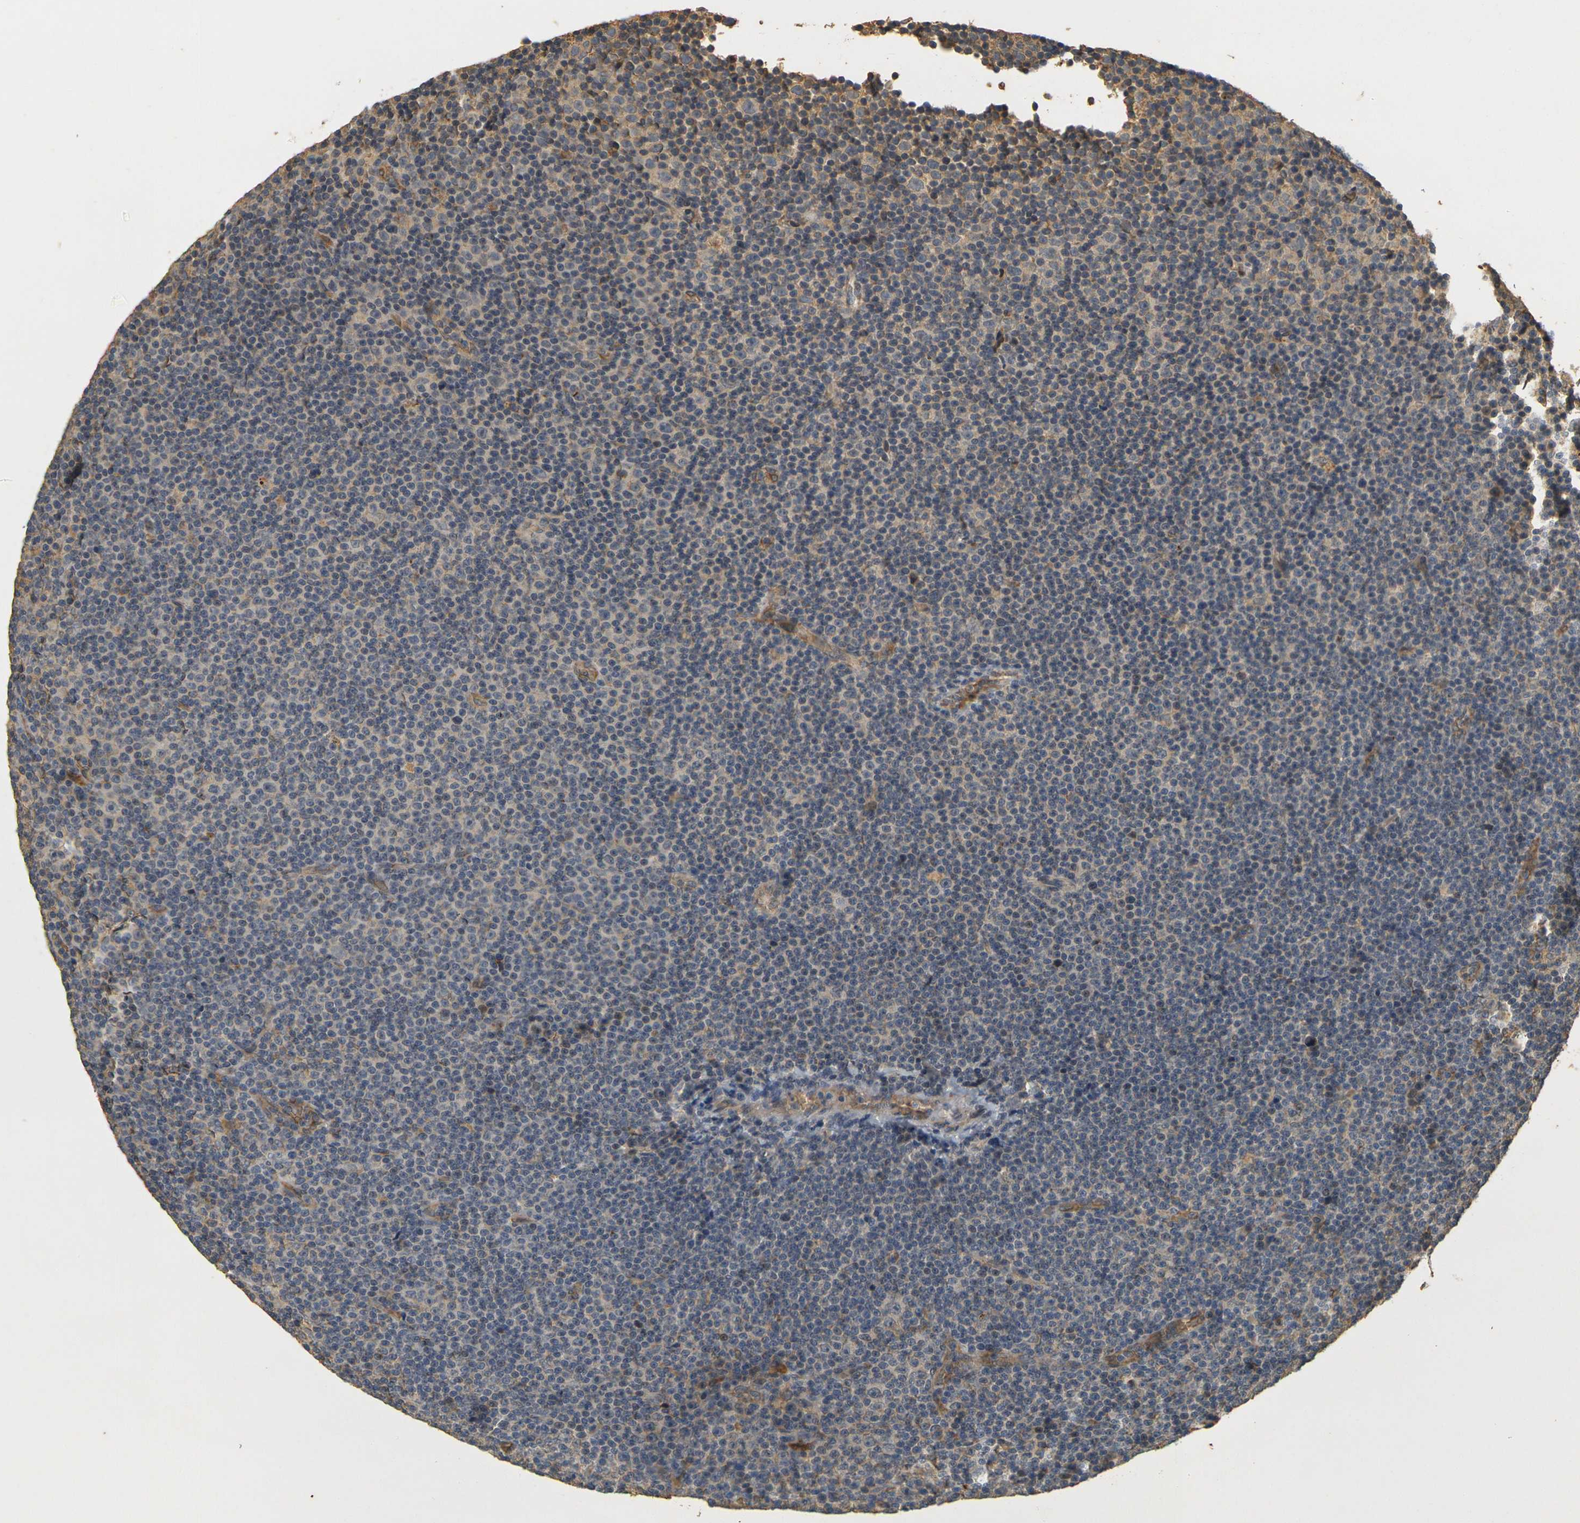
{"staining": {"intensity": "weak", "quantity": "<25%", "location": "cytoplasmic/membranous"}, "tissue": "lymphoma", "cell_type": "Tumor cells", "image_type": "cancer", "snomed": [{"axis": "morphology", "description": "Malignant lymphoma, non-Hodgkin's type, Low grade"}, {"axis": "topography", "description": "Lymph node"}], "caption": "Immunohistochemistry (IHC) image of neoplastic tissue: lymphoma stained with DAB (3,3'-diaminobenzidine) shows no significant protein staining in tumor cells. Nuclei are stained in blue.", "gene": "MEGF9", "patient": {"sex": "female", "age": 67}}